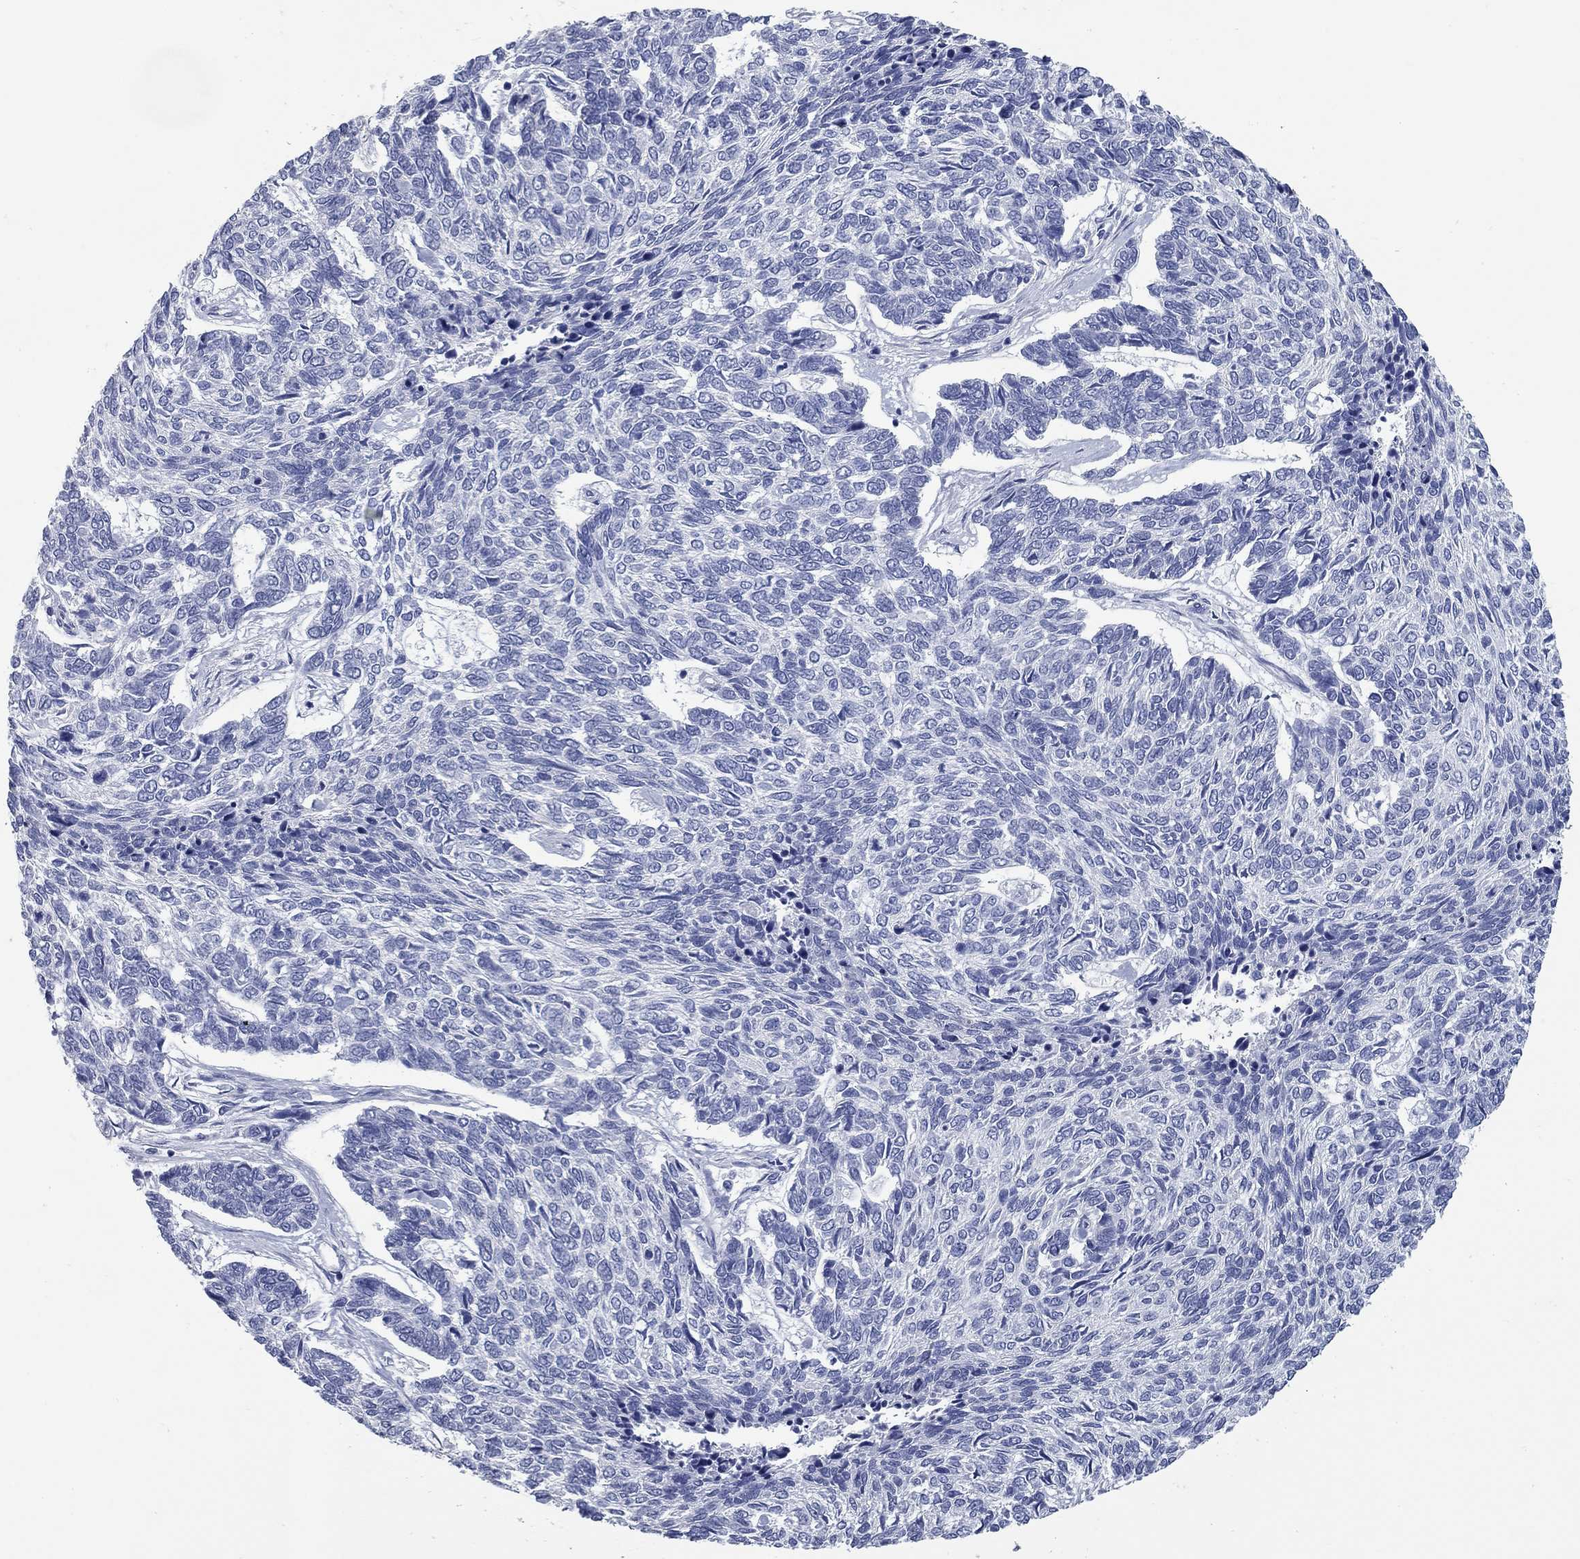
{"staining": {"intensity": "negative", "quantity": "none", "location": "none"}, "tissue": "skin cancer", "cell_type": "Tumor cells", "image_type": "cancer", "snomed": [{"axis": "morphology", "description": "Basal cell carcinoma"}, {"axis": "topography", "description": "Skin"}], "caption": "IHC of skin cancer (basal cell carcinoma) exhibits no positivity in tumor cells. (DAB (3,3'-diaminobenzidine) IHC with hematoxylin counter stain).", "gene": "KIRREL2", "patient": {"sex": "female", "age": 65}}